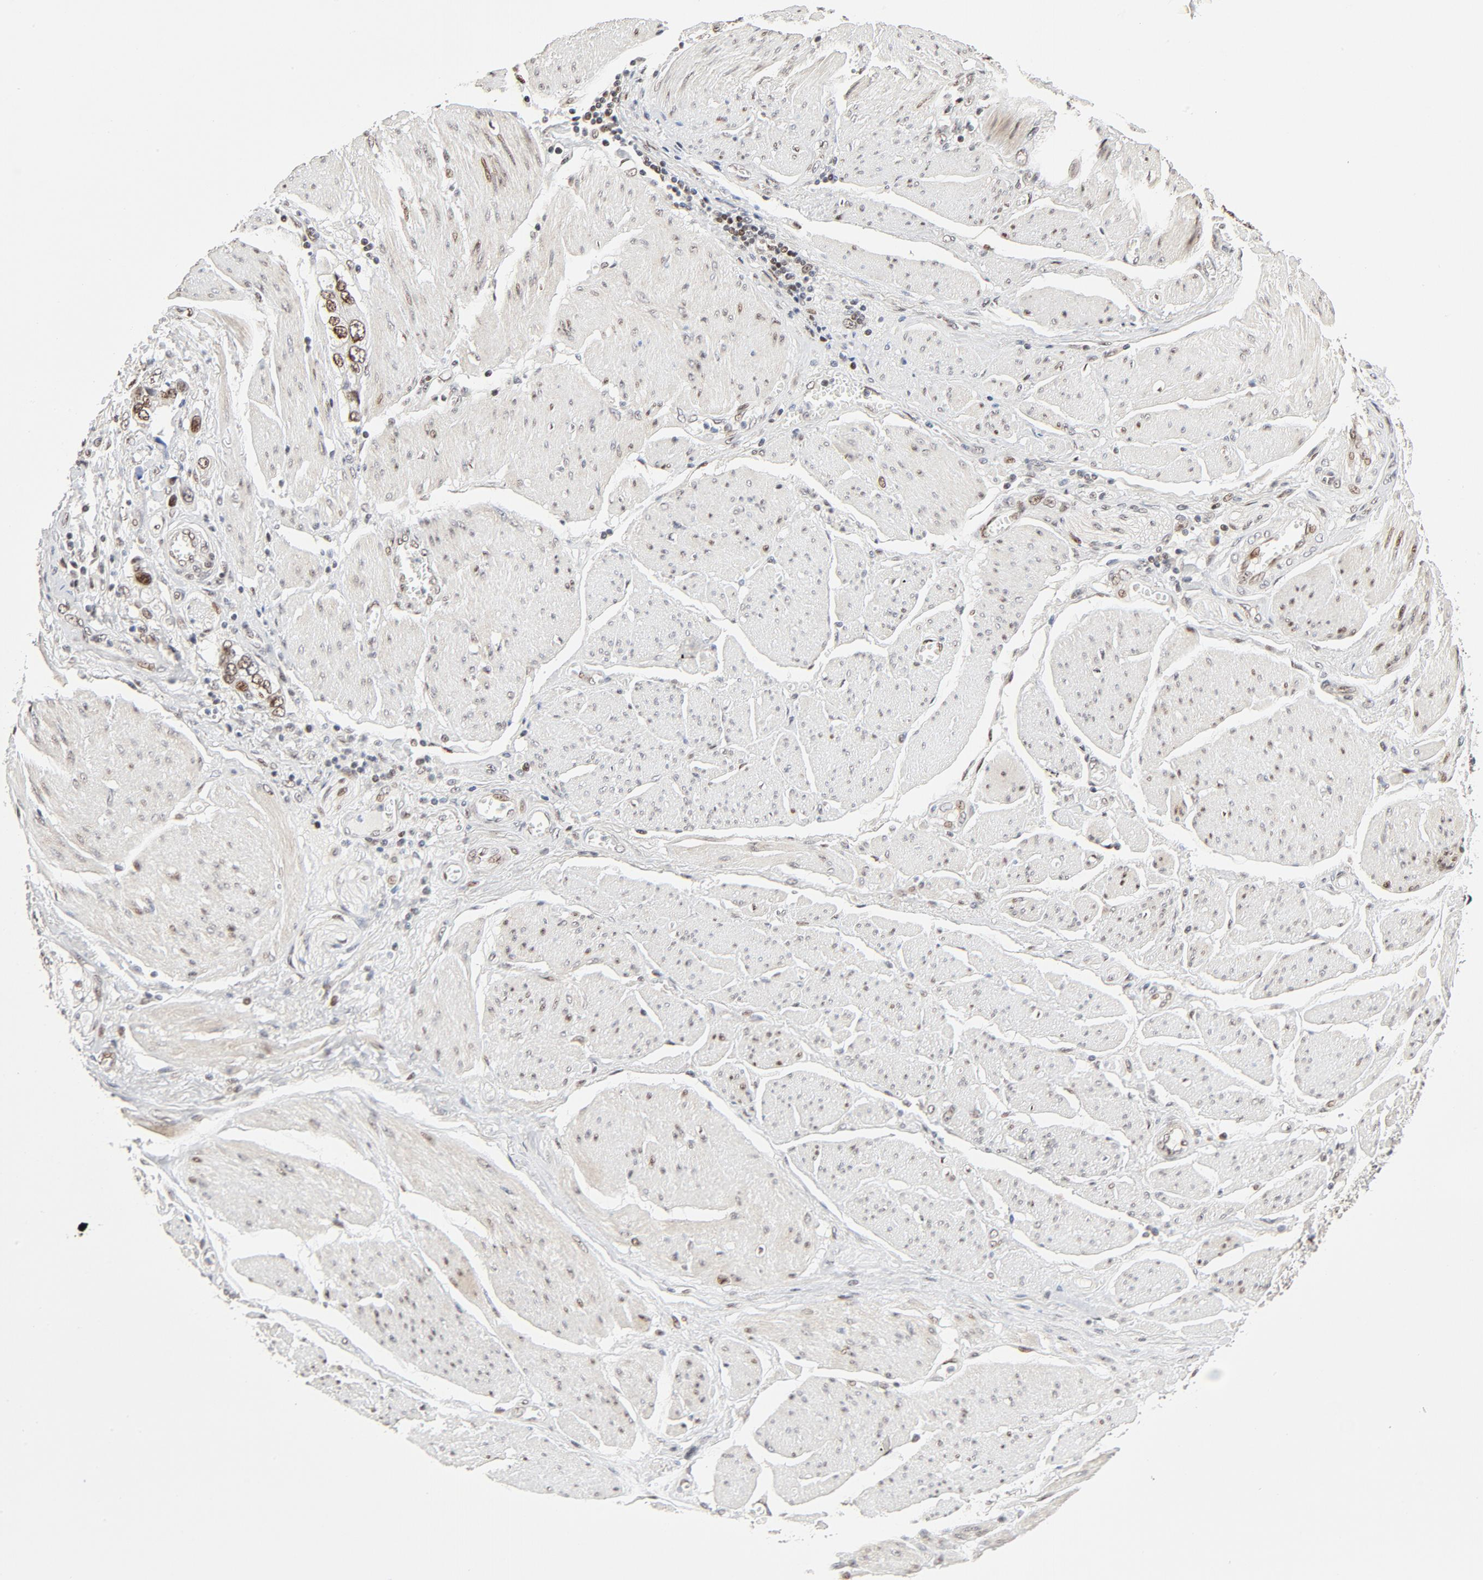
{"staining": {"intensity": "moderate", "quantity": ">75%", "location": "nuclear"}, "tissue": "stomach cancer", "cell_type": "Tumor cells", "image_type": "cancer", "snomed": [{"axis": "morphology", "description": "Adenocarcinoma, NOS"}, {"axis": "topography", "description": "Pancreas"}, {"axis": "topography", "description": "Stomach, upper"}], "caption": "Stomach cancer stained with DAB immunohistochemistry (IHC) displays medium levels of moderate nuclear positivity in about >75% of tumor cells.", "gene": "GTF2I", "patient": {"sex": "male", "age": 77}}